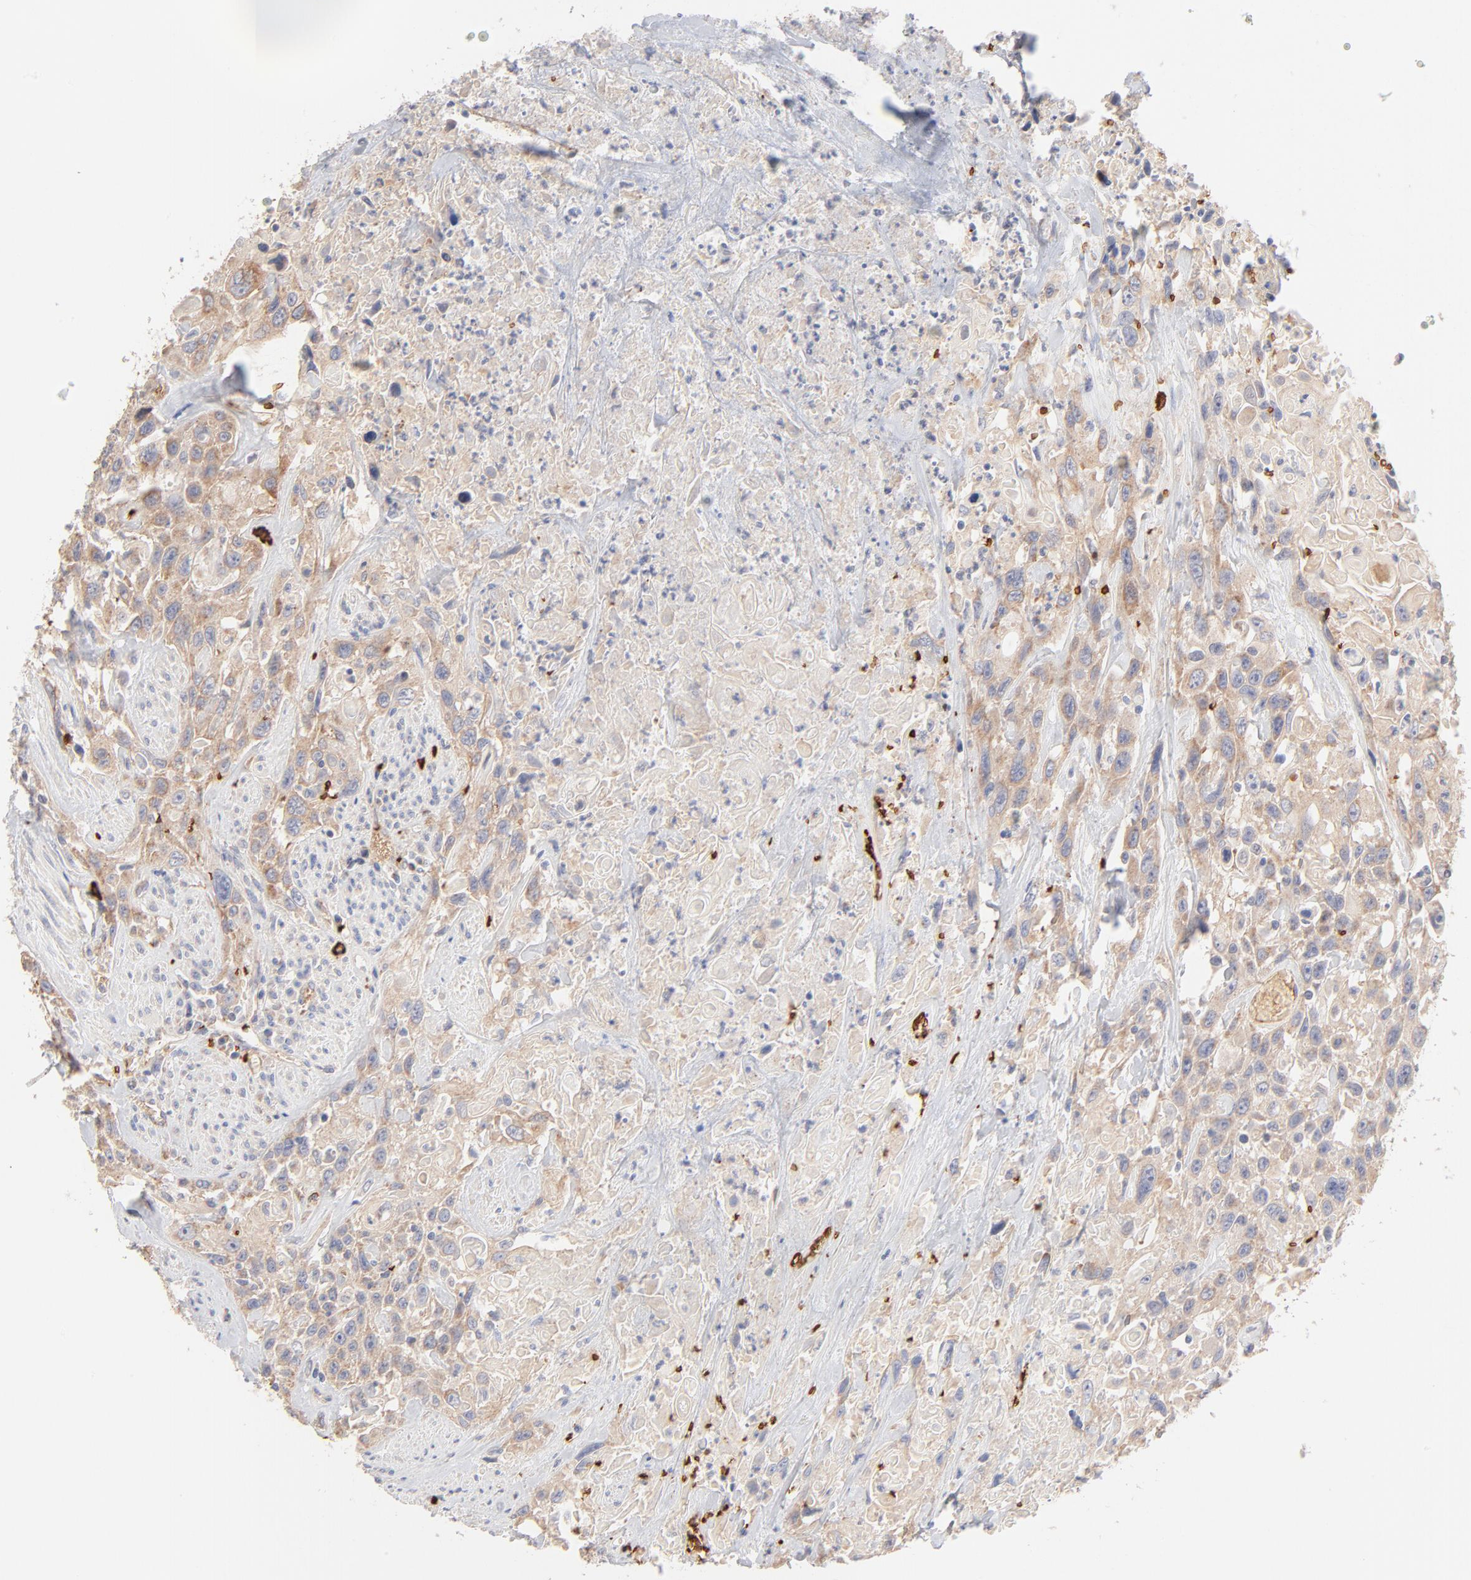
{"staining": {"intensity": "weak", "quantity": ">75%", "location": "cytoplasmic/membranous"}, "tissue": "urothelial cancer", "cell_type": "Tumor cells", "image_type": "cancer", "snomed": [{"axis": "morphology", "description": "Urothelial carcinoma, High grade"}, {"axis": "topography", "description": "Urinary bladder"}], "caption": "High-magnification brightfield microscopy of urothelial cancer stained with DAB (3,3'-diaminobenzidine) (brown) and counterstained with hematoxylin (blue). tumor cells exhibit weak cytoplasmic/membranous positivity is seen in about>75% of cells.", "gene": "SPTB", "patient": {"sex": "female", "age": 84}}